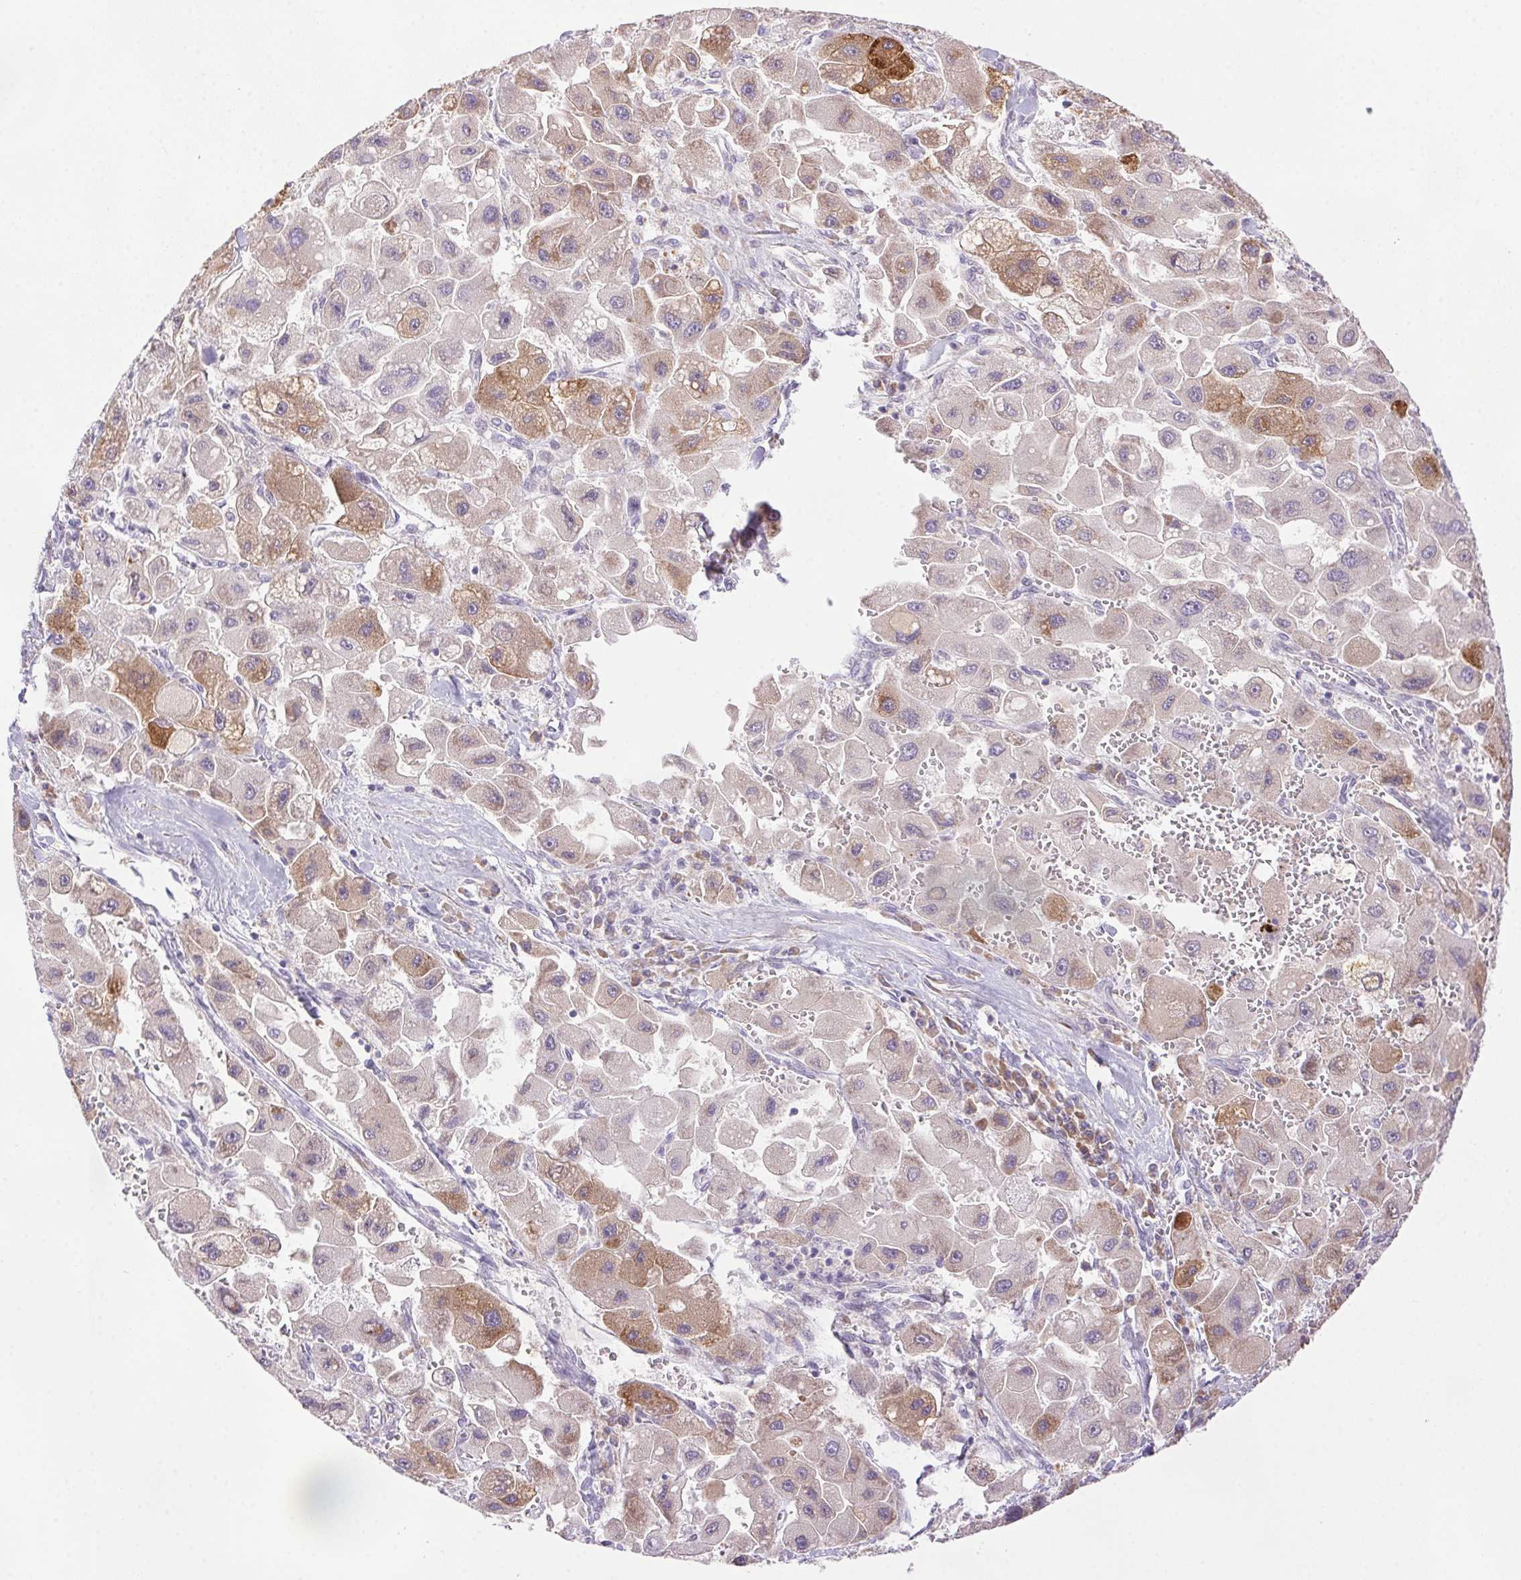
{"staining": {"intensity": "weak", "quantity": "25%-75%", "location": "cytoplasmic/membranous"}, "tissue": "liver cancer", "cell_type": "Tumor cells", "image_type": "cancer", "snomed": [{"axis": "morphology", "description": "Carcinoma, Hepatocellular, NOS"}, {"axis": "topography", "description": "Liver"}], "caption": "A histopathology image of human hepatocellular carcinoma (liver) stained for a protein shows weak cytoplasmic/membranous brown staining in tumor cells. The protein of interest is shown in brown color, while the nuclei are stained blue.", "gene": "LRRTM1", "patient": {"sex": "male", "age": 24}}